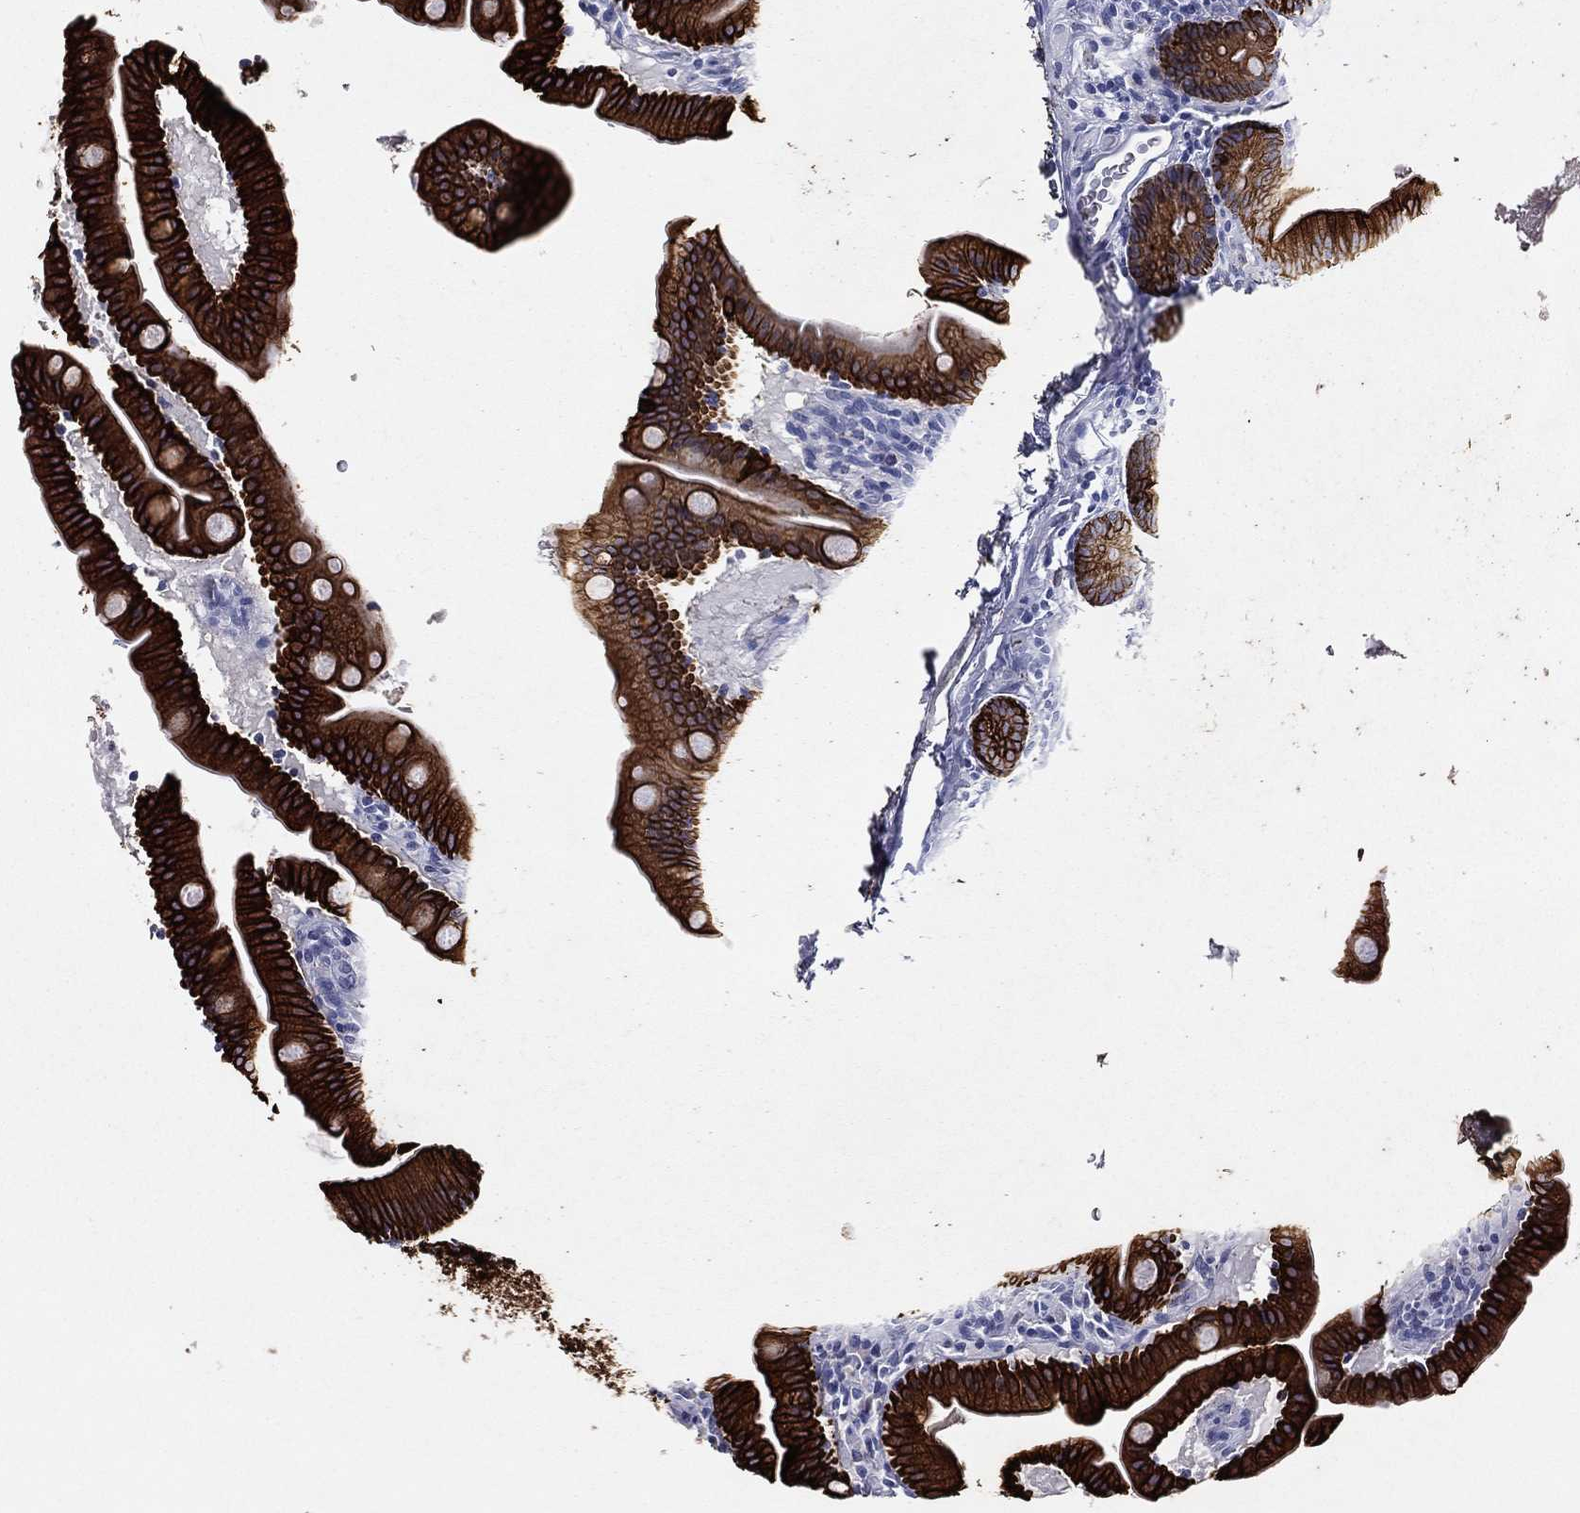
{"staining": {"intensity": "strong", "quantity": ">75%", "location": "cytoplasmic/membranous"}, "tissue": "small intestine", "cell_type": "Glandular cells", "image_type": "normal", "snomed": [{"axis": "morphology", "description": "Normal tissue, NOS"}, {"axis": "topography", "description": "Small intestine"}], "caption": "Unremarkable small intestine shows strong cytoplasmic/membranous expression in about >75% of glandular cells, visualized by immunohistochemistry. The staining was performed using DAB (3,3'-diaminobenzidine) to visualize the protein expression in brown, while the nuclei were stained in blue with hematoxylin (Magnification: 20x).", "gene": "KRT7", "patient": {"sex": "male", "age": 66}}